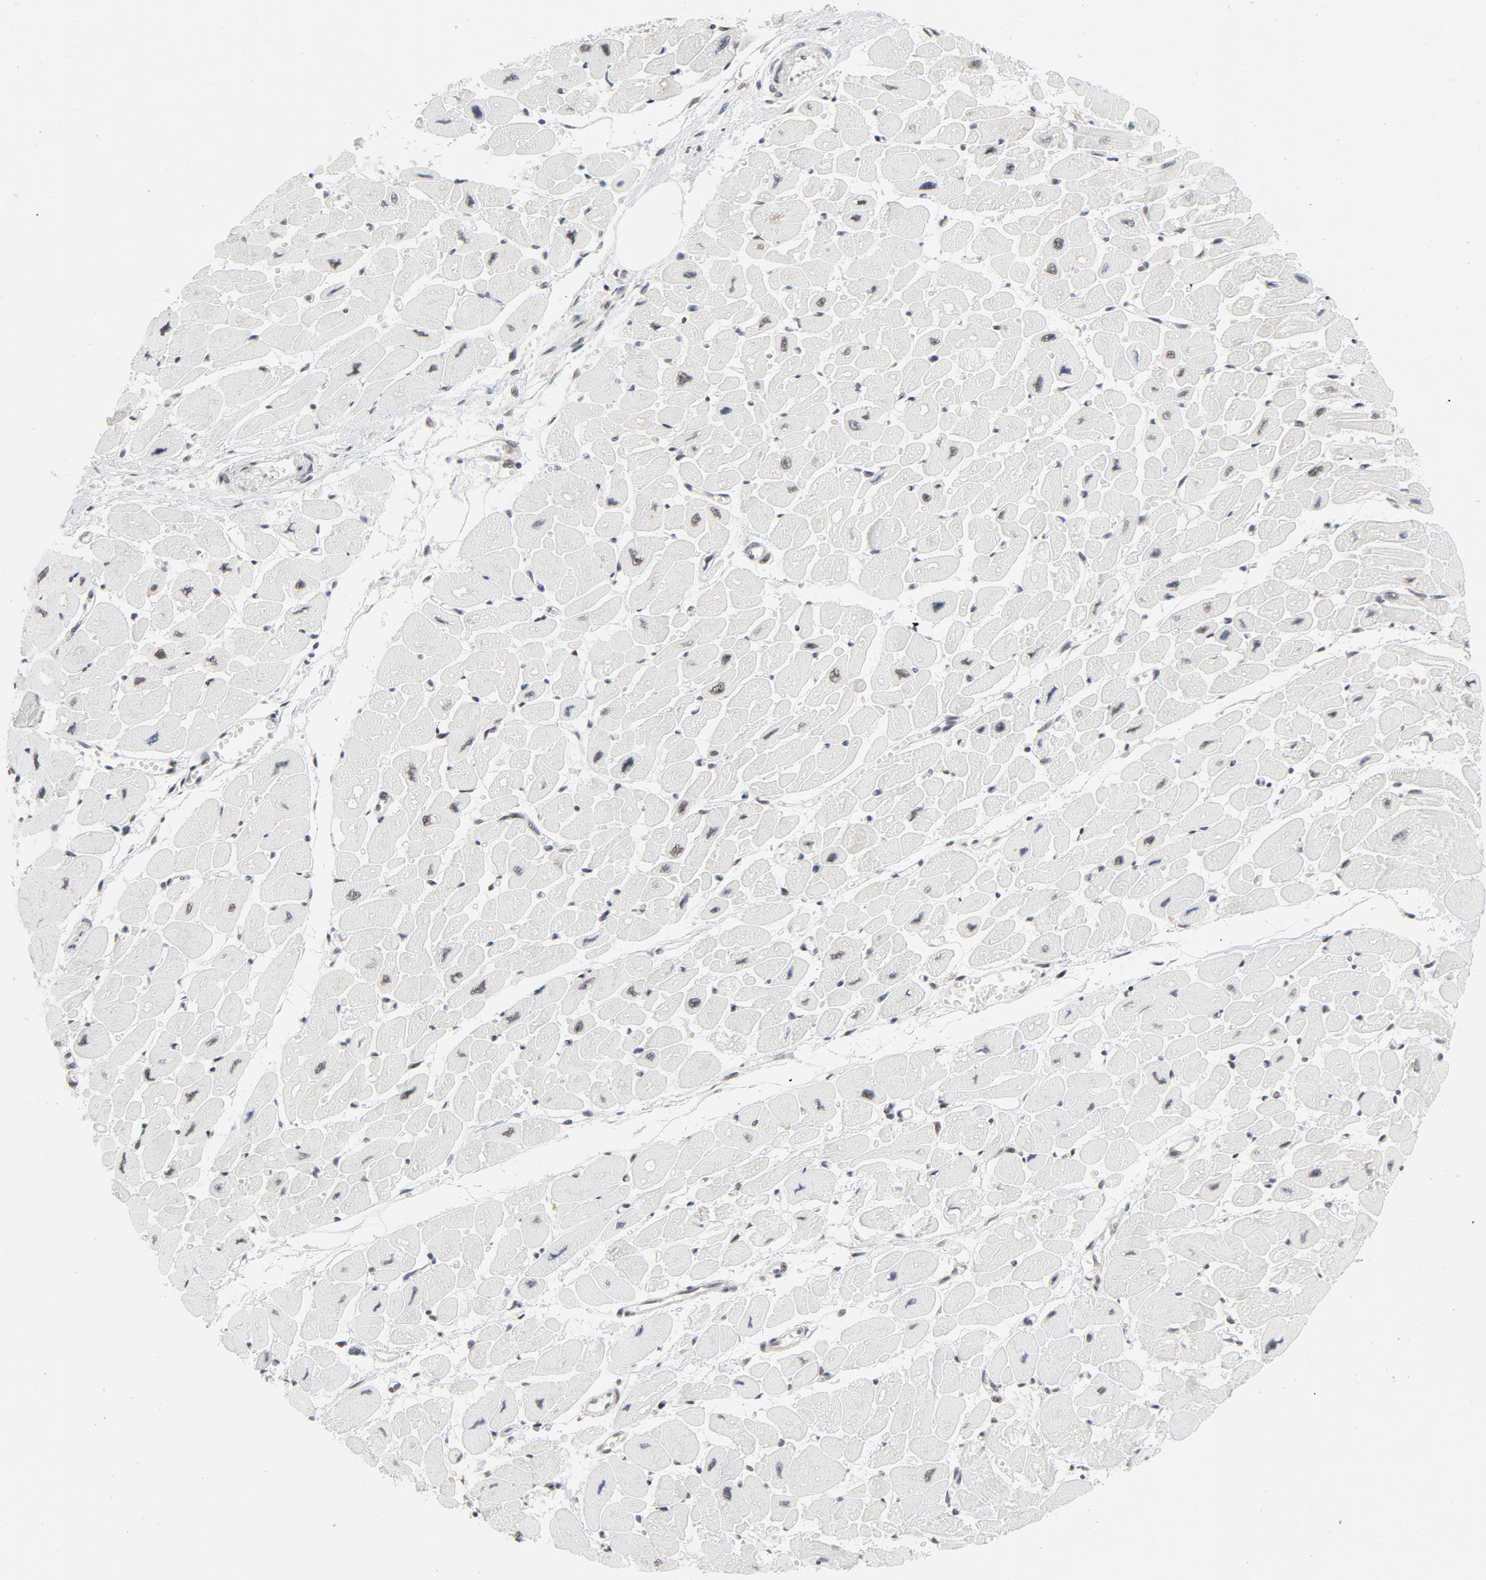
{"staining": {"intensity": "moderate", "quantity": "25%-75%", "location": "nuclear"}, "tissue": "heart muscle", "cell_type": "Cardiomyocytes", "image_type": "normal", "snomed": [{"axis": "morphology", "description": "Normal tissue, NOS"}, {"axis": "topography", "description": "Heart"}], "caption": "Moderate nuclear expression for a protein is identified in approximately 25%-75% of cardiomyocytes of normal heart muscle using IHC.", "gene": "ERCC1", "patient": {"sex": "female", "age": 54}}